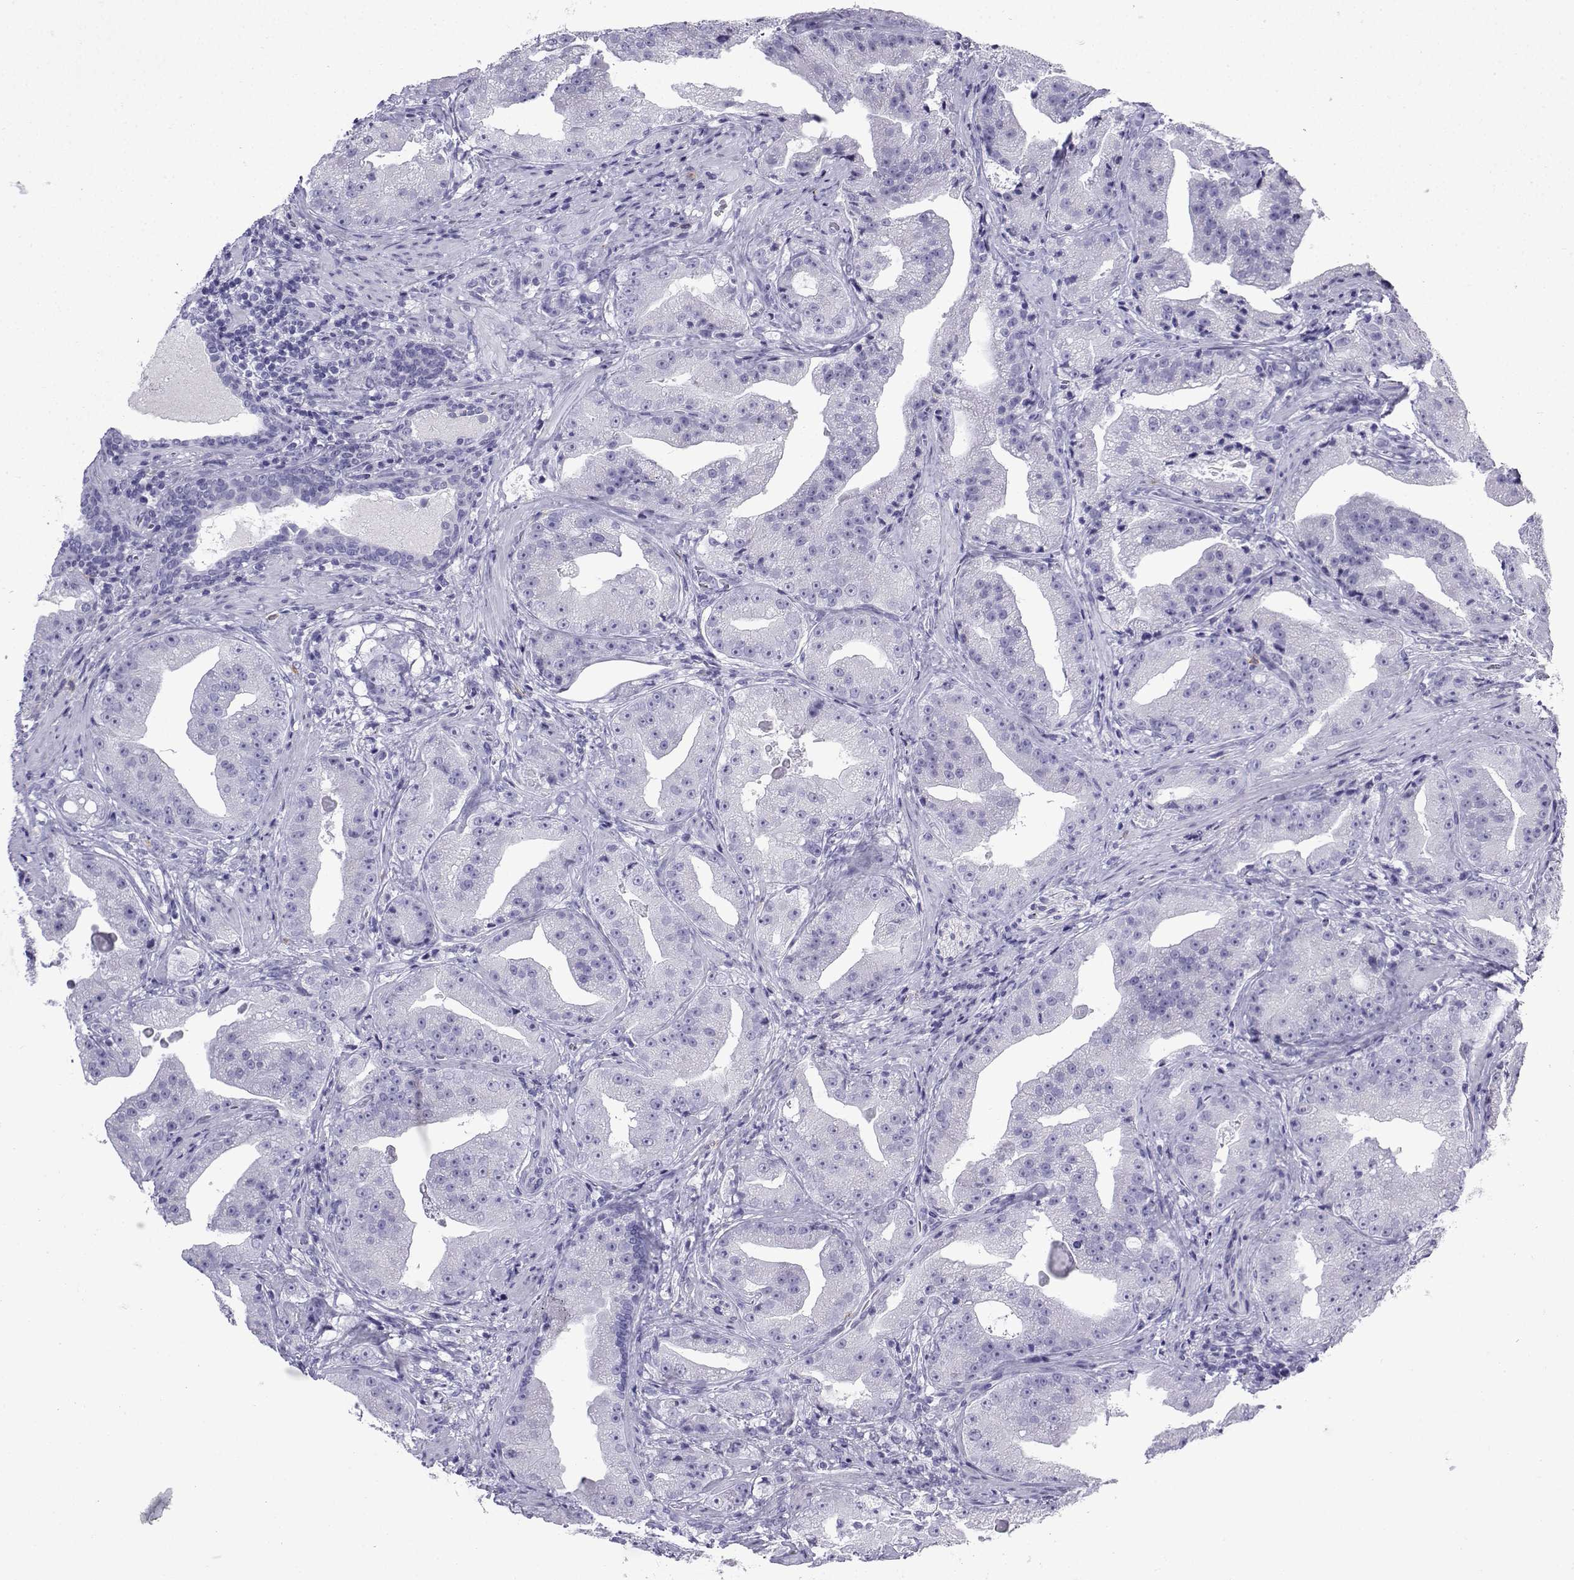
{"staining": {"intensity": "negative", "quantity": "none", "location": "none"}, "tissue": "prostate cancer", "cell_type": "Tumor cells", "image_type": "cancer", "snomed": [{"axis": "morphology", "description": "Adenocarcinoma, Low grade"}, {"axis": "topography", "description": "Prostate"}], "caption": "The histopathology image exhibits no significant staining in tumor cells of prostate low-grade adenocarcinoma. (DAB IHC, high magnification).", "gene": "SLC18A2", "patient": {"sex": "male", "age": 62}}